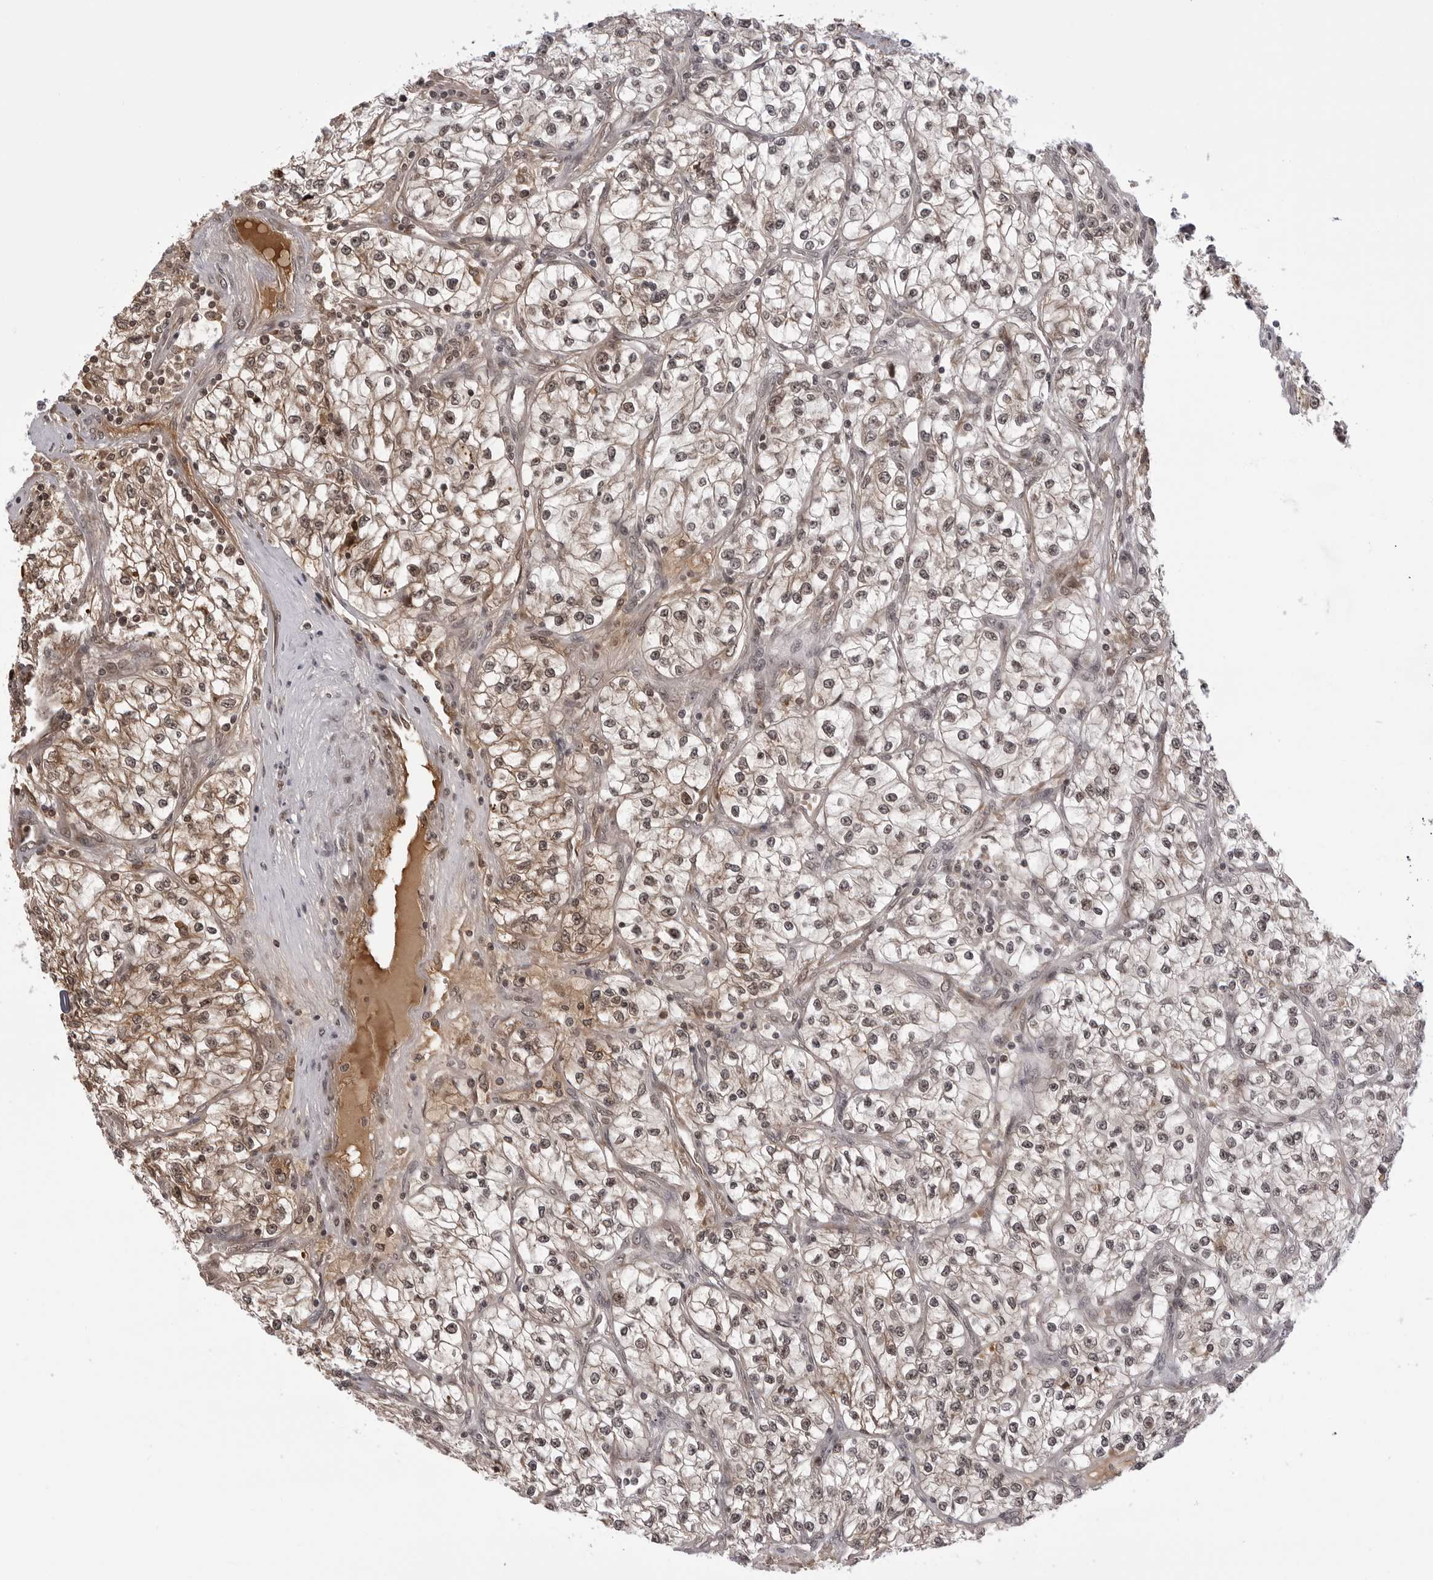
{"staining": {"intensity": "moderate", "quantity": ">75%", "location": "cytoplasmic/membranous,nuclear"}, "tissue": "renal cancer", "cell_type": "Tumor cells", "image_type": "cancer", "snomed": [{"axis": "morphology", "description": "Adenocarcinoma, NOS"}, {"axis": "topography", "description": "Kidney"}], "caption": "Renal cancer was stained to show a protein in brown. There is medium levels of moderate cytoplasmic/membranous and nuclear staining in approximately >75% of tumor cells.", "gene": "PHF3", "patient": {"sex": "female", "age": 57}}